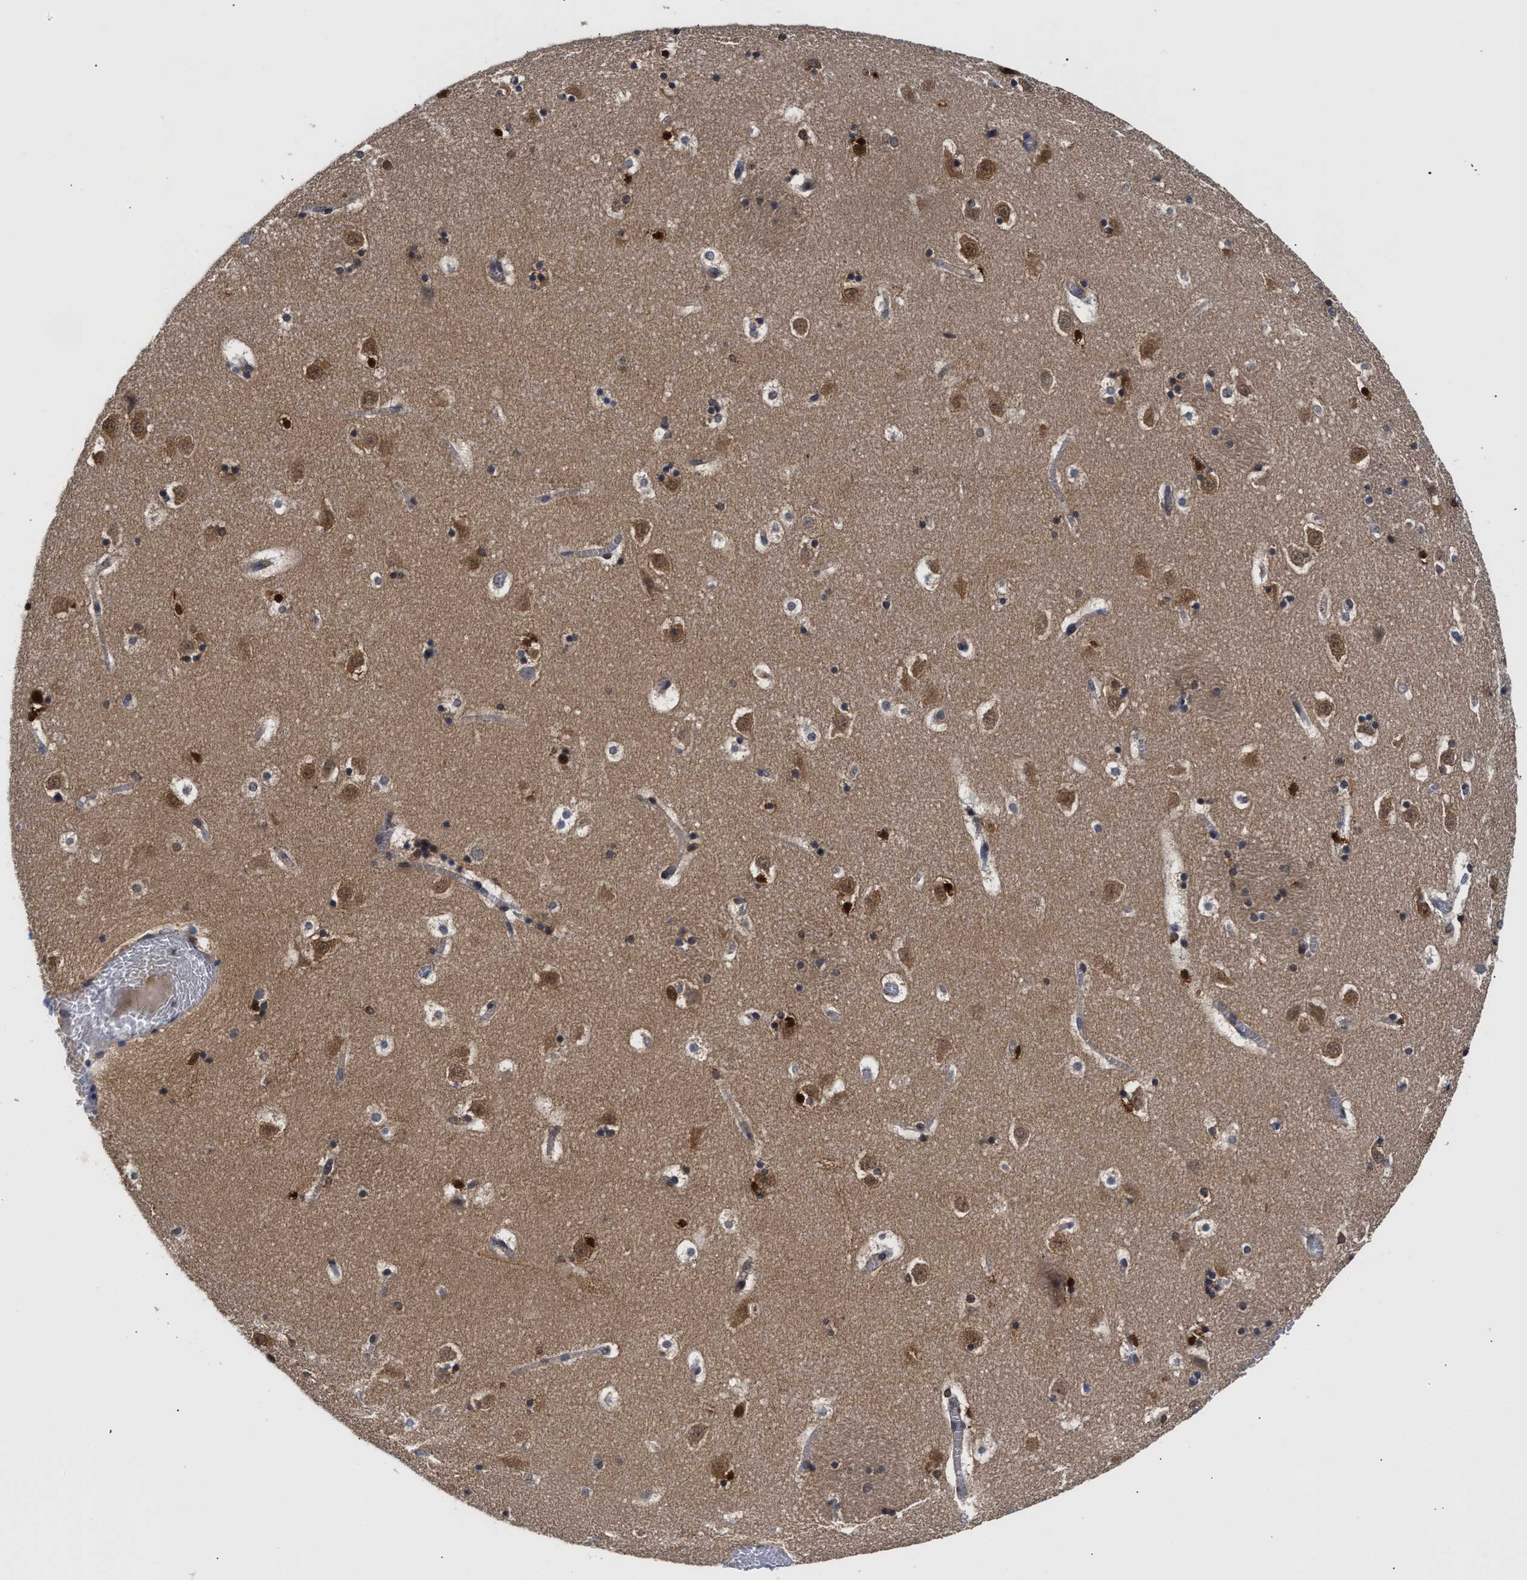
{"staining": {"intensity": "strong", "quantity": "<25%", "location": "cytoplasmic/membranous,nuclear"}, "tissue": "caudate", "cell_type": "Glial cells", "image_type": "normal", "snomed": [{"axis": "morphology", "description": "Normal tissue, NOS"}, {"axis": "topography", "description": "Lateral ventricle wall"}], "caption": "High-power microscopy captured an immunohistochemistry histopathology image of normal caudate, revealing strong cytoplasmic/membranous,nuclear expression in about <25% of glial cells. (IHC, brightfield microscopy, high magnification).", "gene": "CLIP2", "patient": {"sex": "male", "age": 45}}